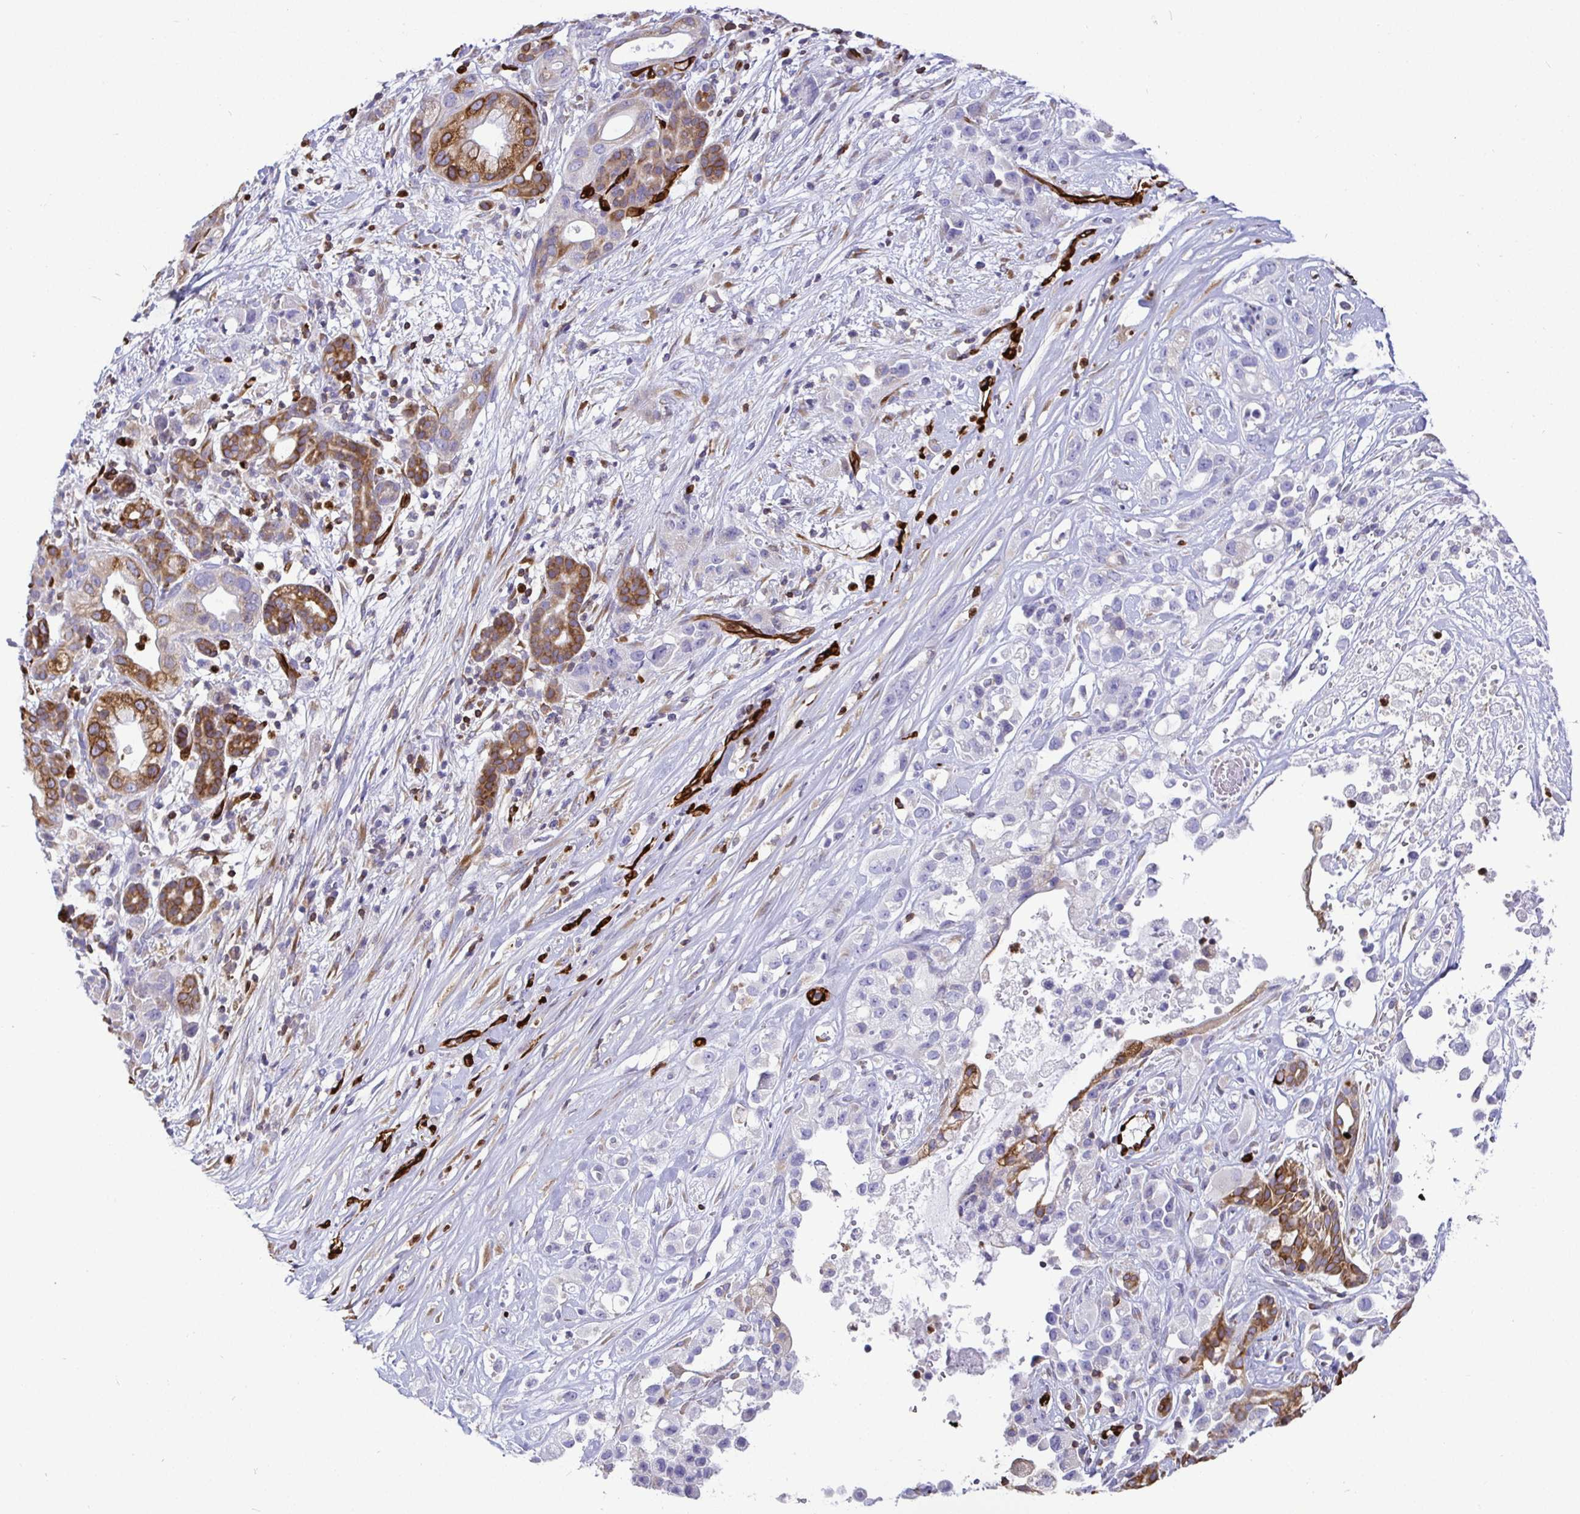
{"staining": {"intensity": "moderate", "quantity": "25%-75%", "location": "cytoplasmic/membranous"}, "tissue": "pancreatic cancer", "cell_type": "Tumor cells", "image_type": "cancer", "snomed": [{"axis": "morphology", "description": "Adenocarcinoma, NOS"}, {"axis": "topography", "description": "Pancreas"}], "caption": "Human pancreatic adenocarcinoma stained with a brown dye shows moderate cytoplasmic/membranous positive staining in about 25%-75% of tumor cells.", "gene": "TP53I11", "patient": {"sex": "male", "age": 44}}